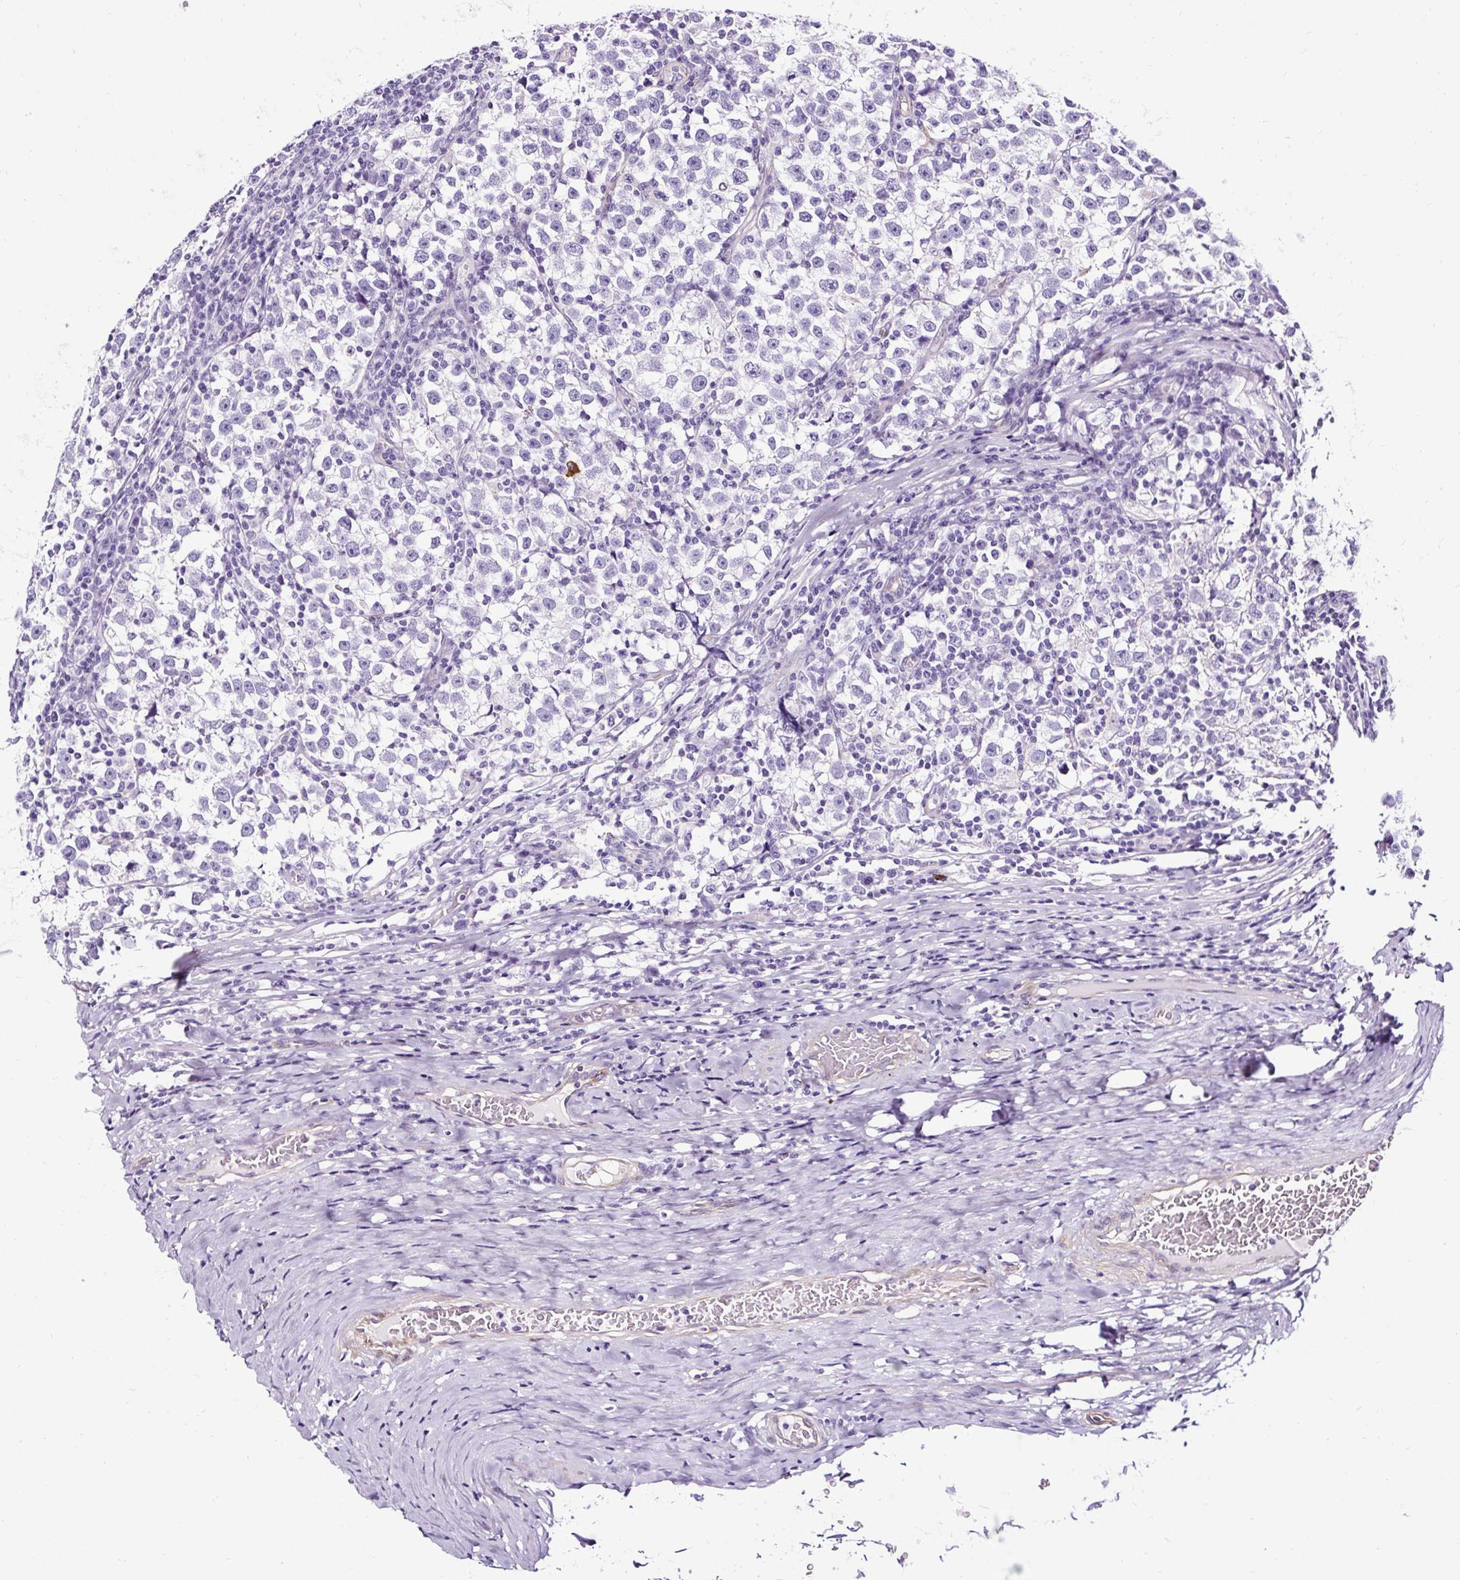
{"staining": {"intensity": "negative", "quantity": "none", "location": "none"}, "tissue": "testis cancer", "cell_type": "Tumor cells", "image_type": "cancer", "snomed": [{"axis": "morphology", "description": "Normal tissue, NOS"}, {"axis": "morphology", "description": "Seminoma, NOS"}, {"axis": "topography", "description": "Testis"}], "caption": "DAB immunohistochemical staining of testis cancer (seminoma) displays no significant expression in tumor cells.", "gene": "SLC7A8", "patient": {"sex": "male", "age": 43}}